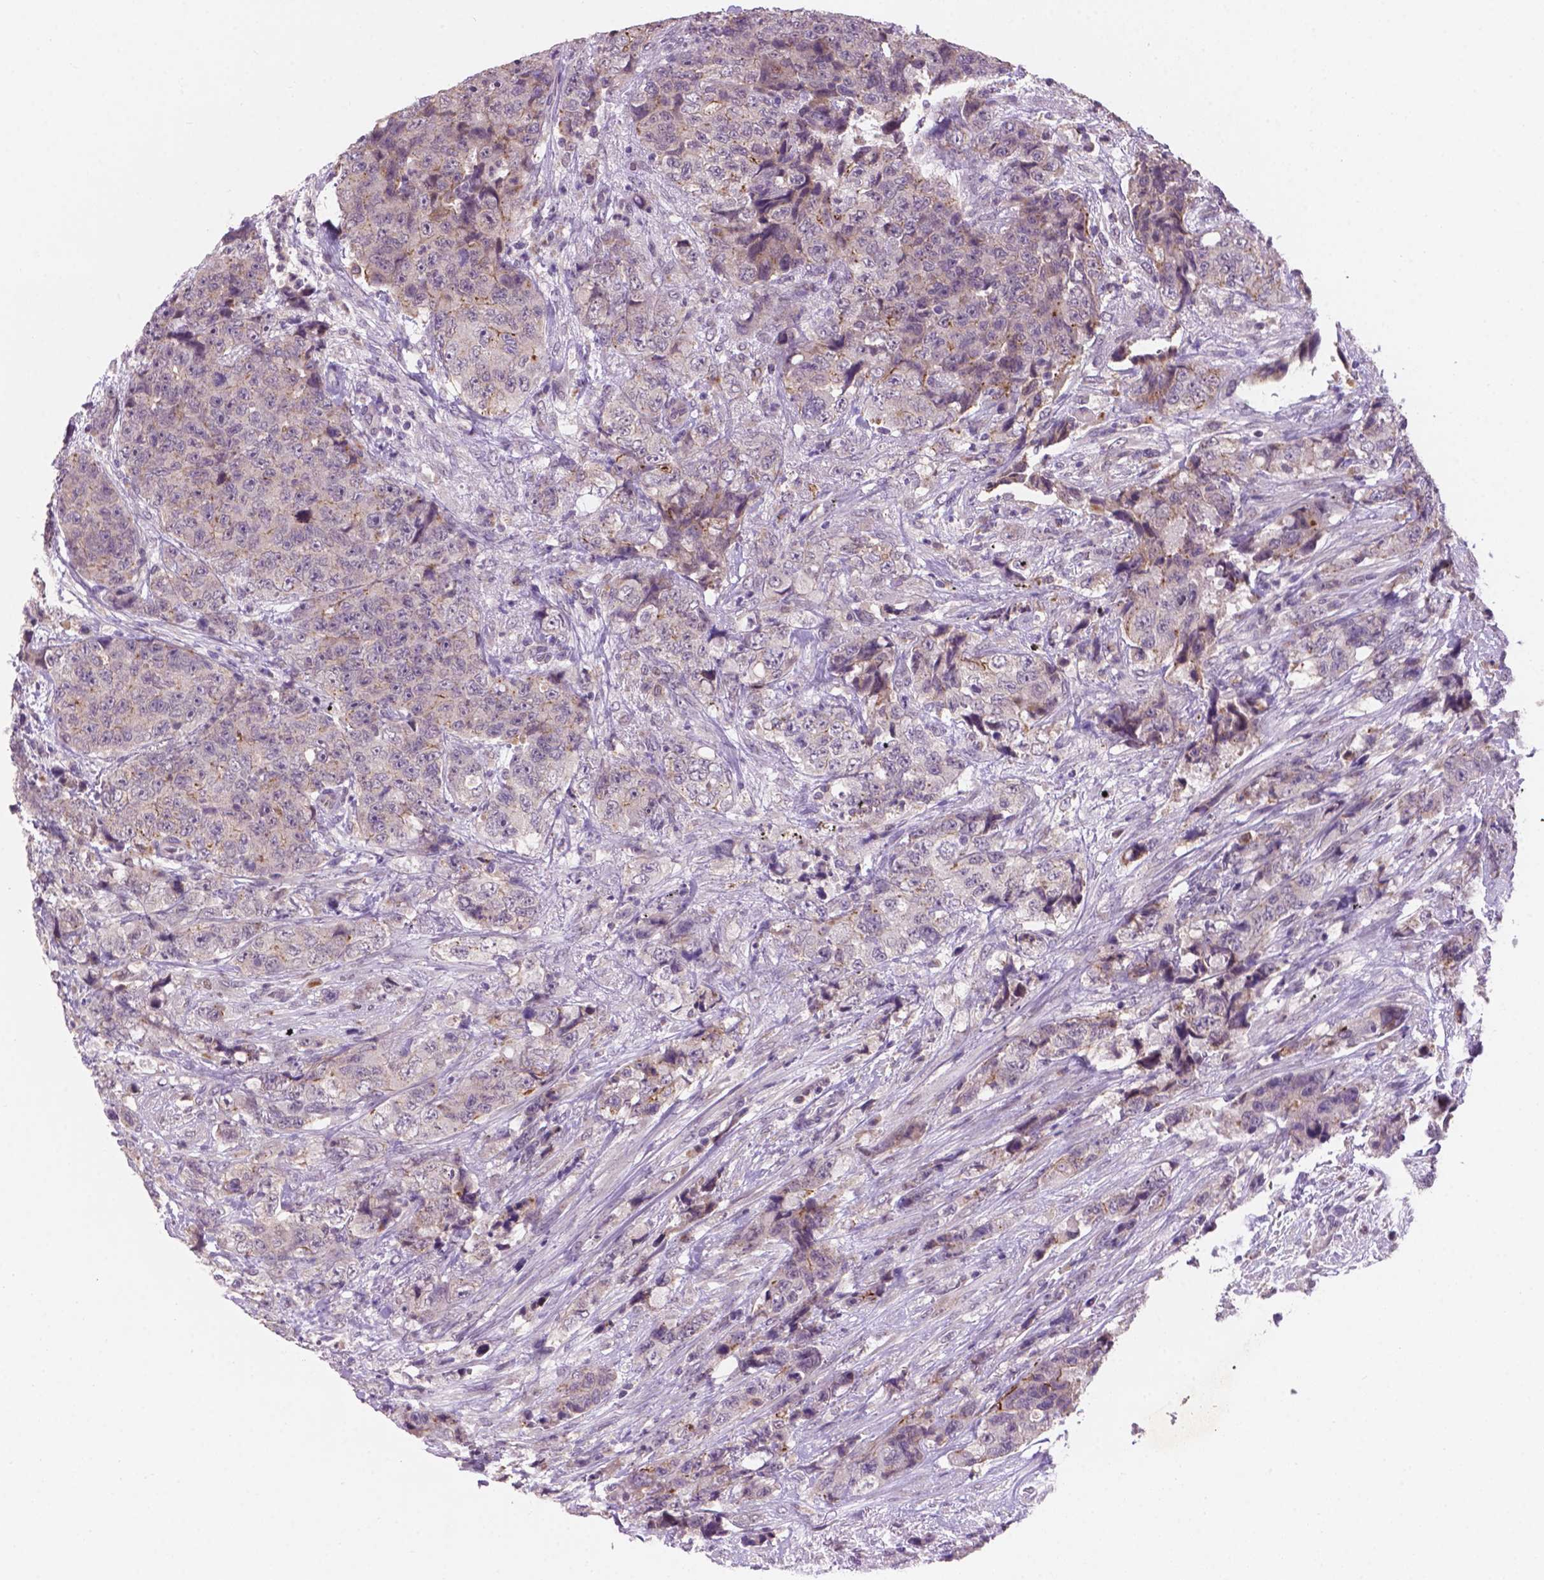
{"staining": {"intensity": "negative", "quantity": "none", "location": "none"}, "tissue": "urothelial cancer", "cell_type": "Tumor cells", "image_type": "cancer", "snomed": [{"axis": "morphology", "description": "Urothelial carcinoma, High grade"}, {"axis": "topography", "description": "Urinary bladder"}], "caption": "High-grade urothelial carcinoma was stained to show a protein in brown. There is no significant positivity in tumor cells. (Stains: DAB immunohistochemistry (IHC) with hematoxylin counter stain, Microscopy: brightfield microscopy at high magnification).", "gene": "GXYLT2", "patient": {"sex": "female", "age": 78}}